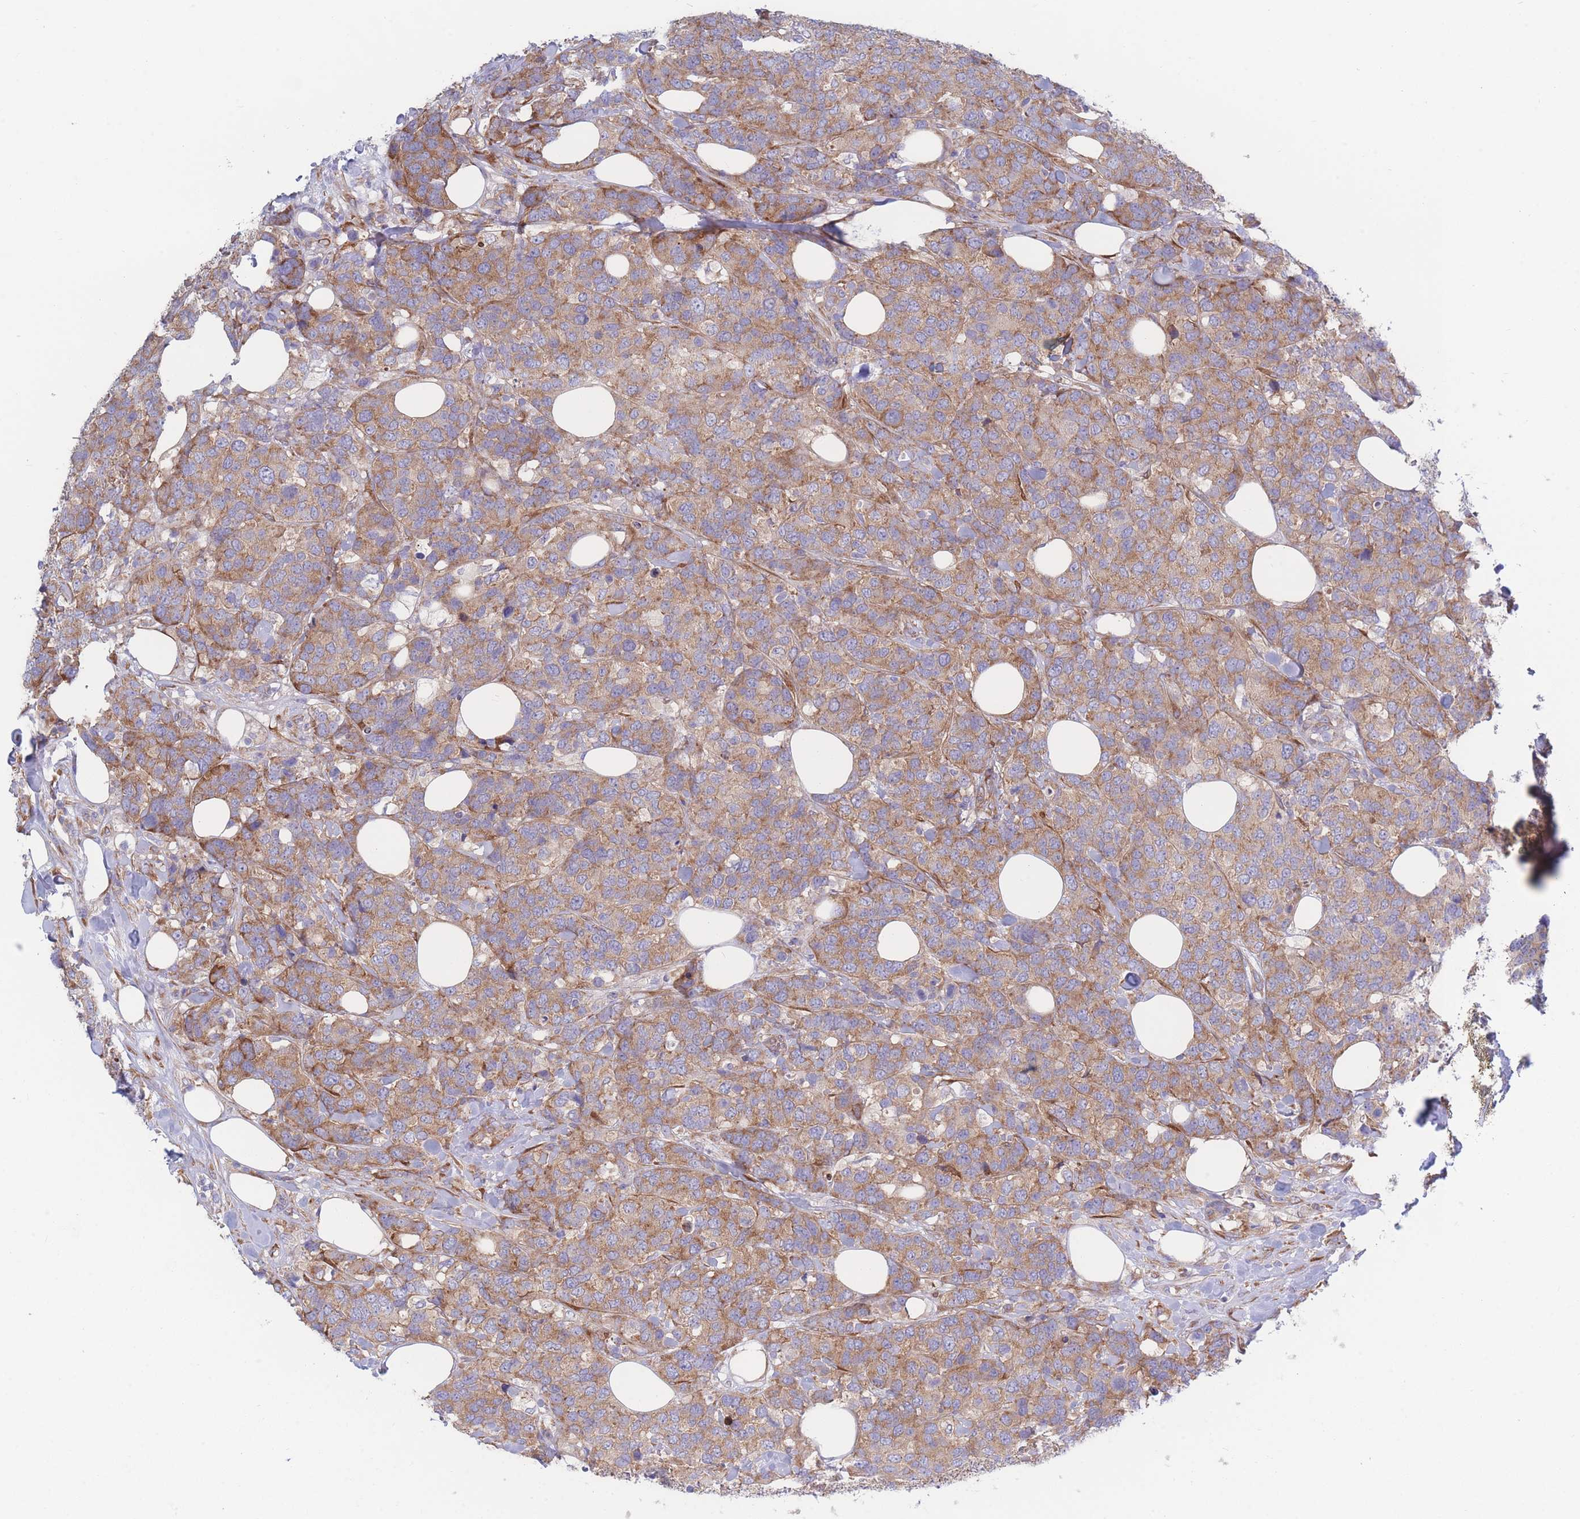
{"staining": {"intensity": "moderate", "quantity": ">75%", "location": "cytoplasmic/membranous"}, "tissue": "breast cancer", "cell_type": "Tumor cells", "image_type": "cancer", "snomed": [{"axis": "morphology", "description": "Lobular carcinoma"}, {"axis": "topography", "description": "Breast"}], "caption": "Lobular carcinoma (breast) stained with a brown dye reveals moderate cytoplasmic/membranous positive positivity in approximately >75% of tumor cells.", "gene": "RPL8", "patient": {"sex": "female", "age": 59}}